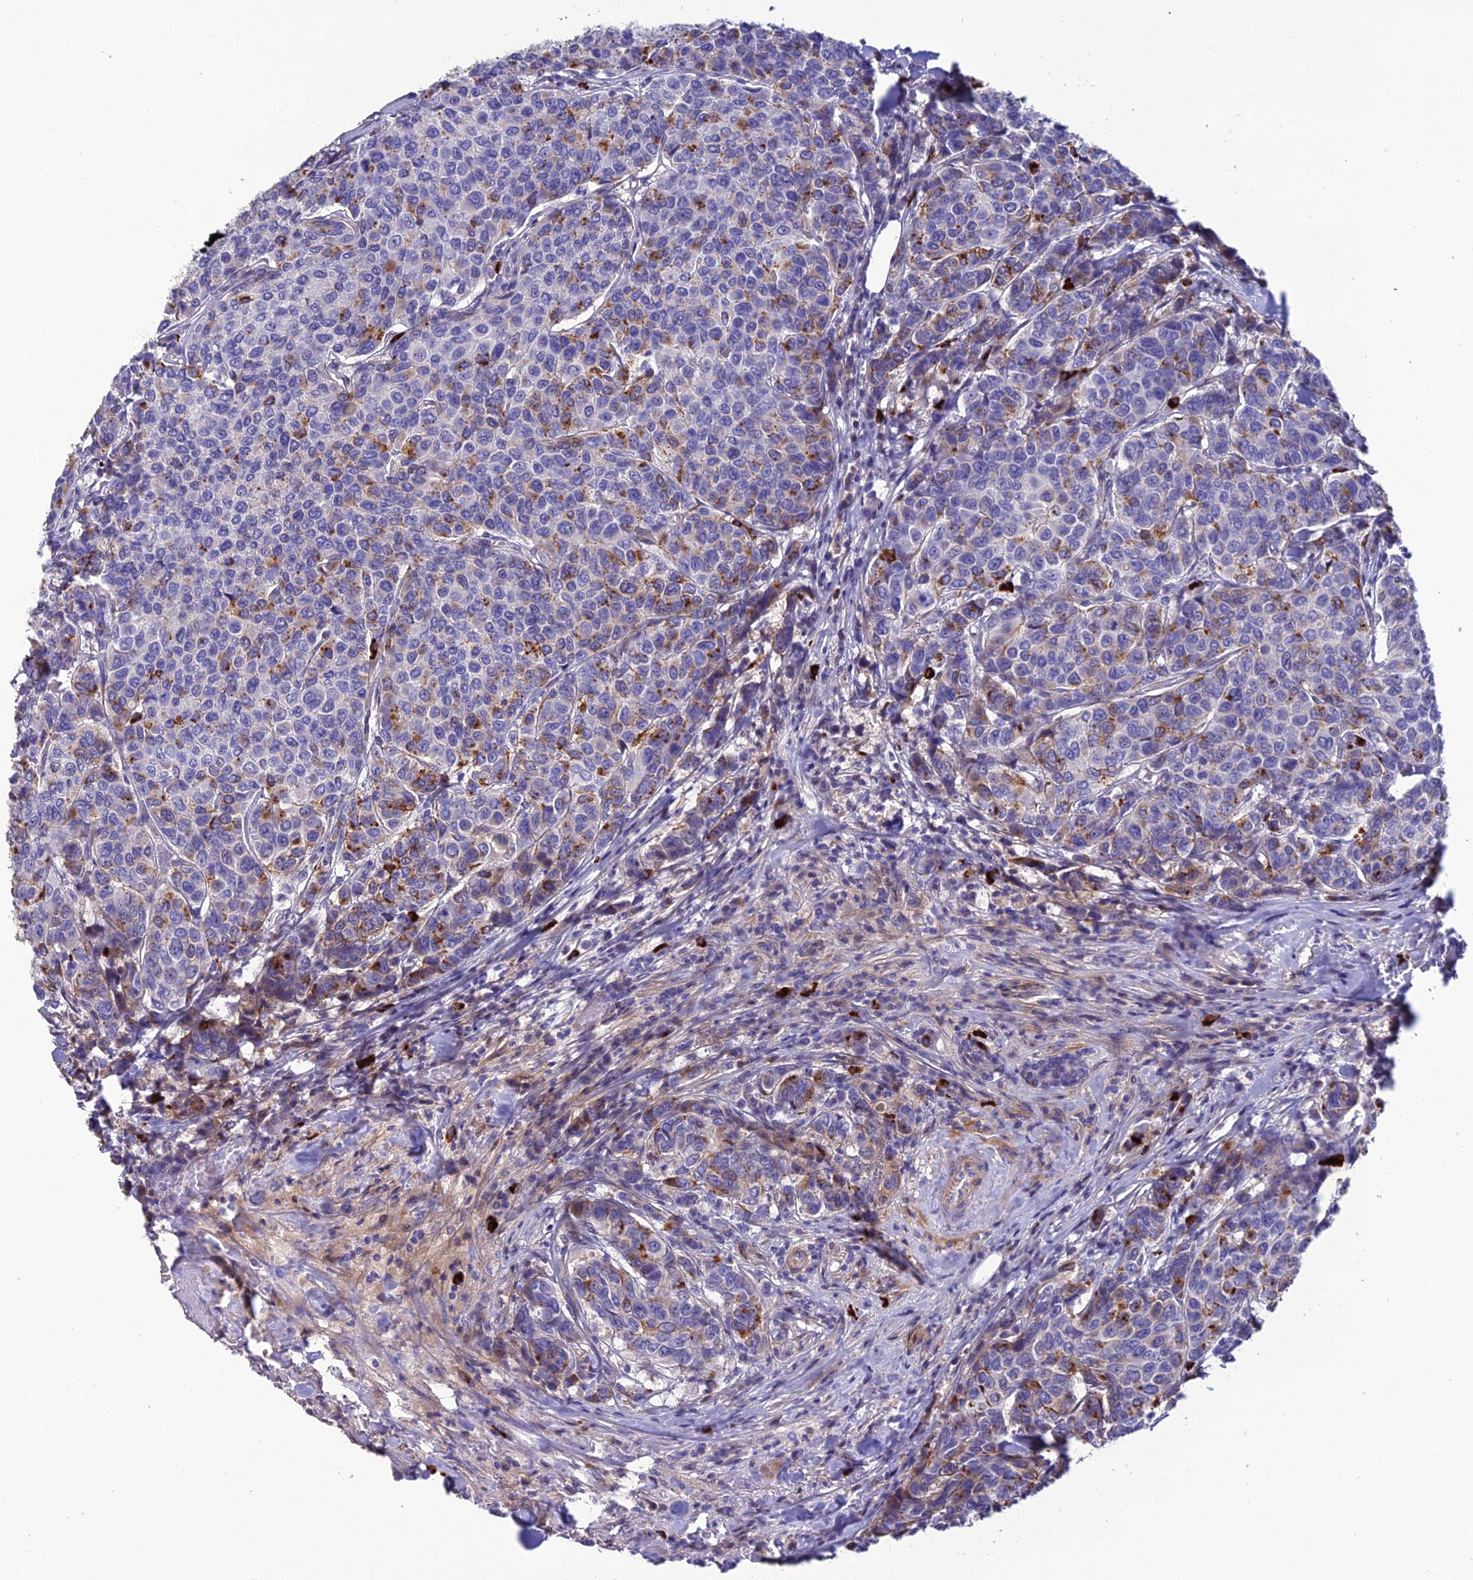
{"staining": {"intensity": "moderate", "quantity": "<25%", "location": "cytoplasmic/membranous"}, "tissue": "breast cancer", "cell_type": "Tumor cells", "image_type": "cancer", "snomed": [{"axis": "morphology", "description": "Duct carcinoma"}, {"axis": "topography", "description": "Breast"}], "caption": "An immunohistochemistry micrograph of neoplastic tissue is shown. Protein staining in brown highlights moderate cytoplasmic/membranous positivity in infiltrating ductal carcinoma (breast) within tumor cells.", "gene": "OR56B1", "patient": {"sex": "female", "age": 55}}